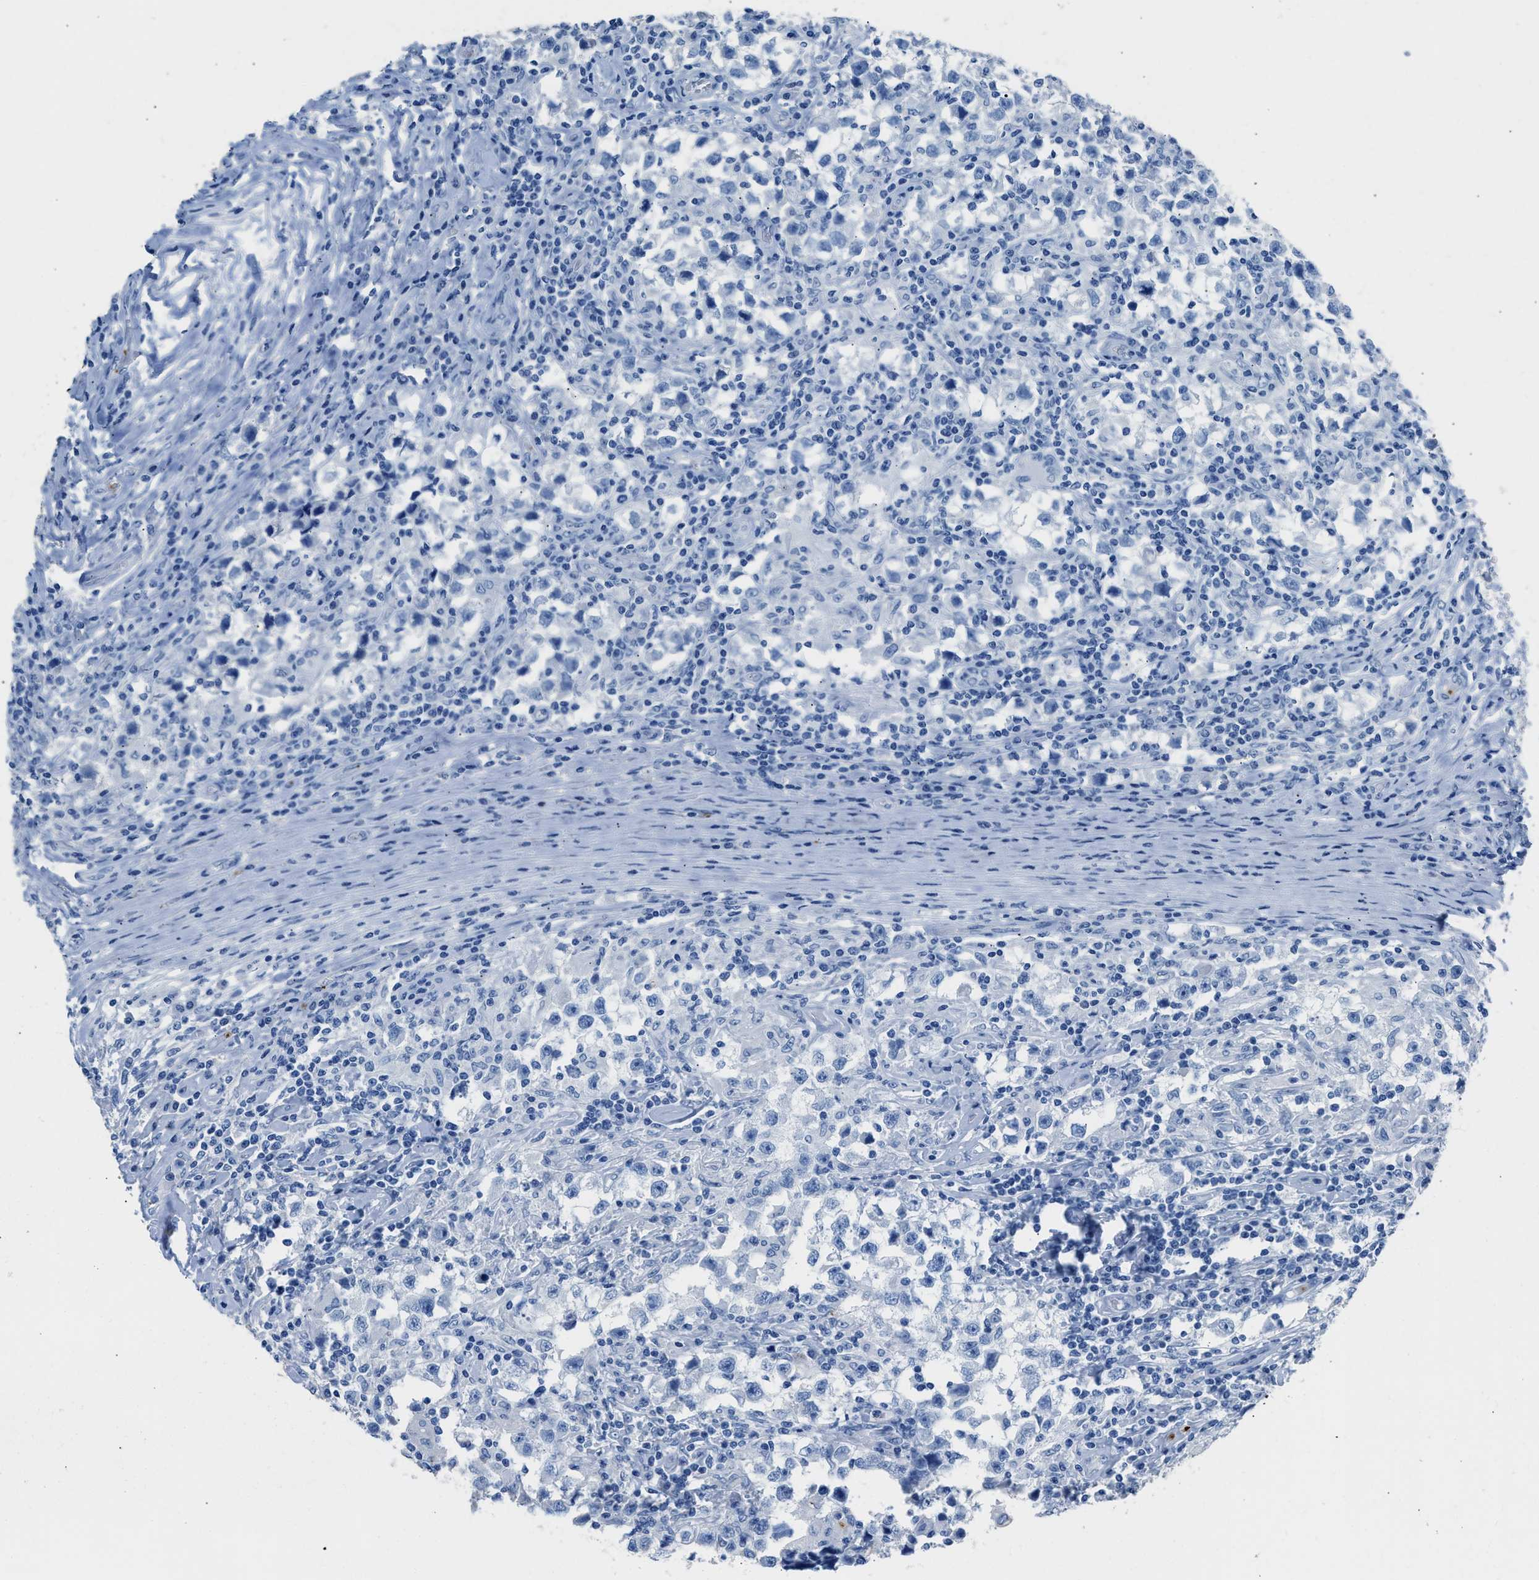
{"staining": {"intensity": "negative", "quantity": "none", "location": "none"}, "tissue": "testis cancer", "cell_type": "Tumor cells", "image_type": "cancer", "snomed": [{"axis": "morphology", "description": "Carcinoma, Embryonal, NOS"}, {"axis": "topography", "description": "Testis"}], "caption": "This is an immunohistochemistry (IHC) micrograph of embryonal carcinoma (testis). There is no positivity in tumor cells.", "gene": "FAIM2", "patient": {"sex": "male", "age": 21}}